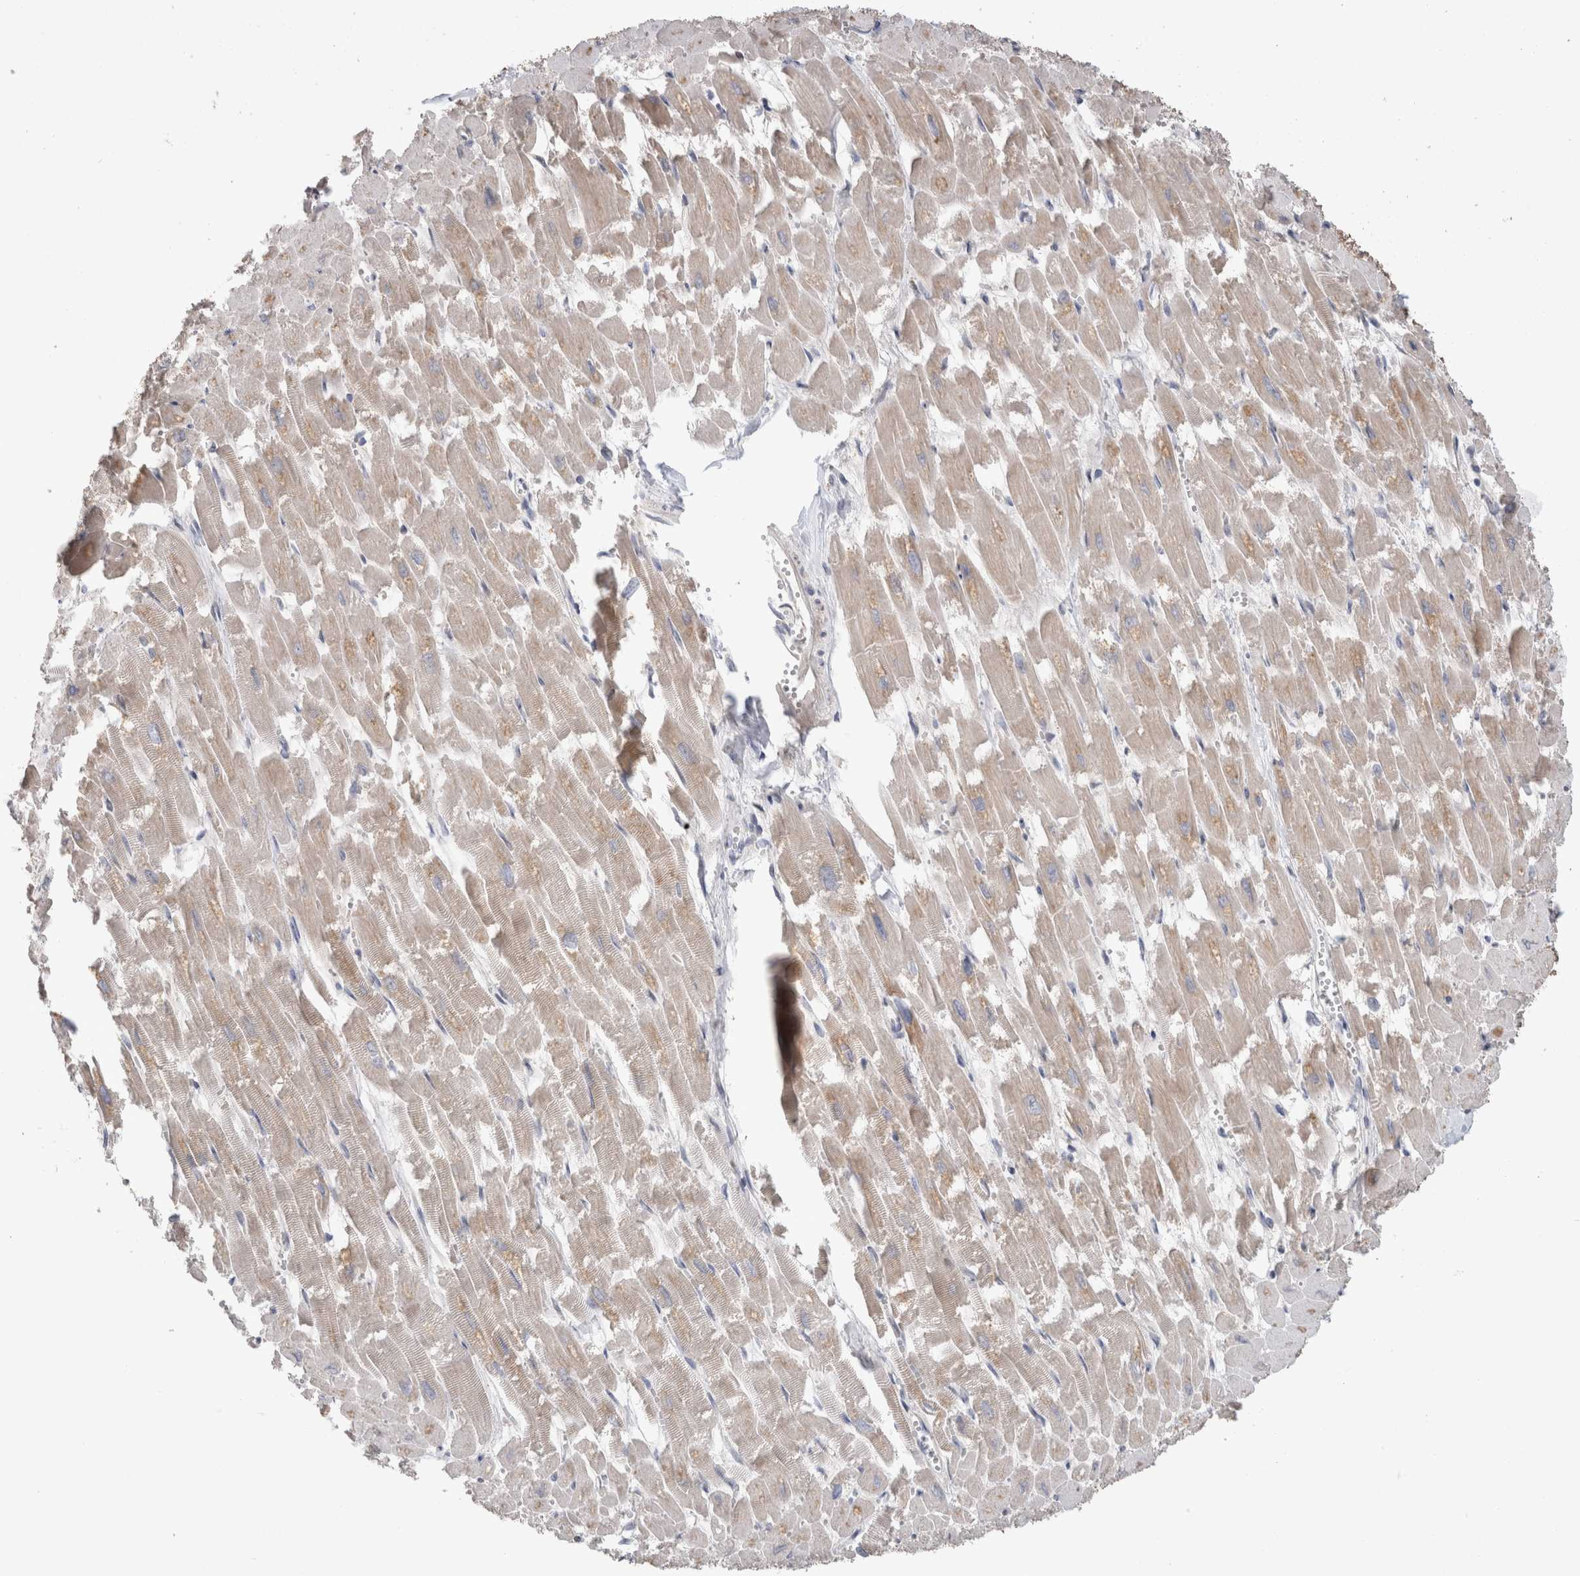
{"staining": {"intensity": "weak", "quantity": "25%-75%", "location": "cytoplasmic/membranous"}, "tissue": "heart muscle", "cell_type": "Cardiomyocytes", "image_type": "normal", "snomed": [{"axis": "morphology", "description": "Normal tissue, NOS"}, {"axis": "topography", "description": "Heart"}], "caption": "Immunohistochemistry (DAB (3,3'-diaminobenzidine)) staining of normal human heart muscle demonstrates weak cytoplasmic/membranous protein expression in about 25%-75% of cardiomyocytes. Nuclei are stained in blue.", "gene": "MRPL37", "patient": {"sex": "male", "age": 54}}